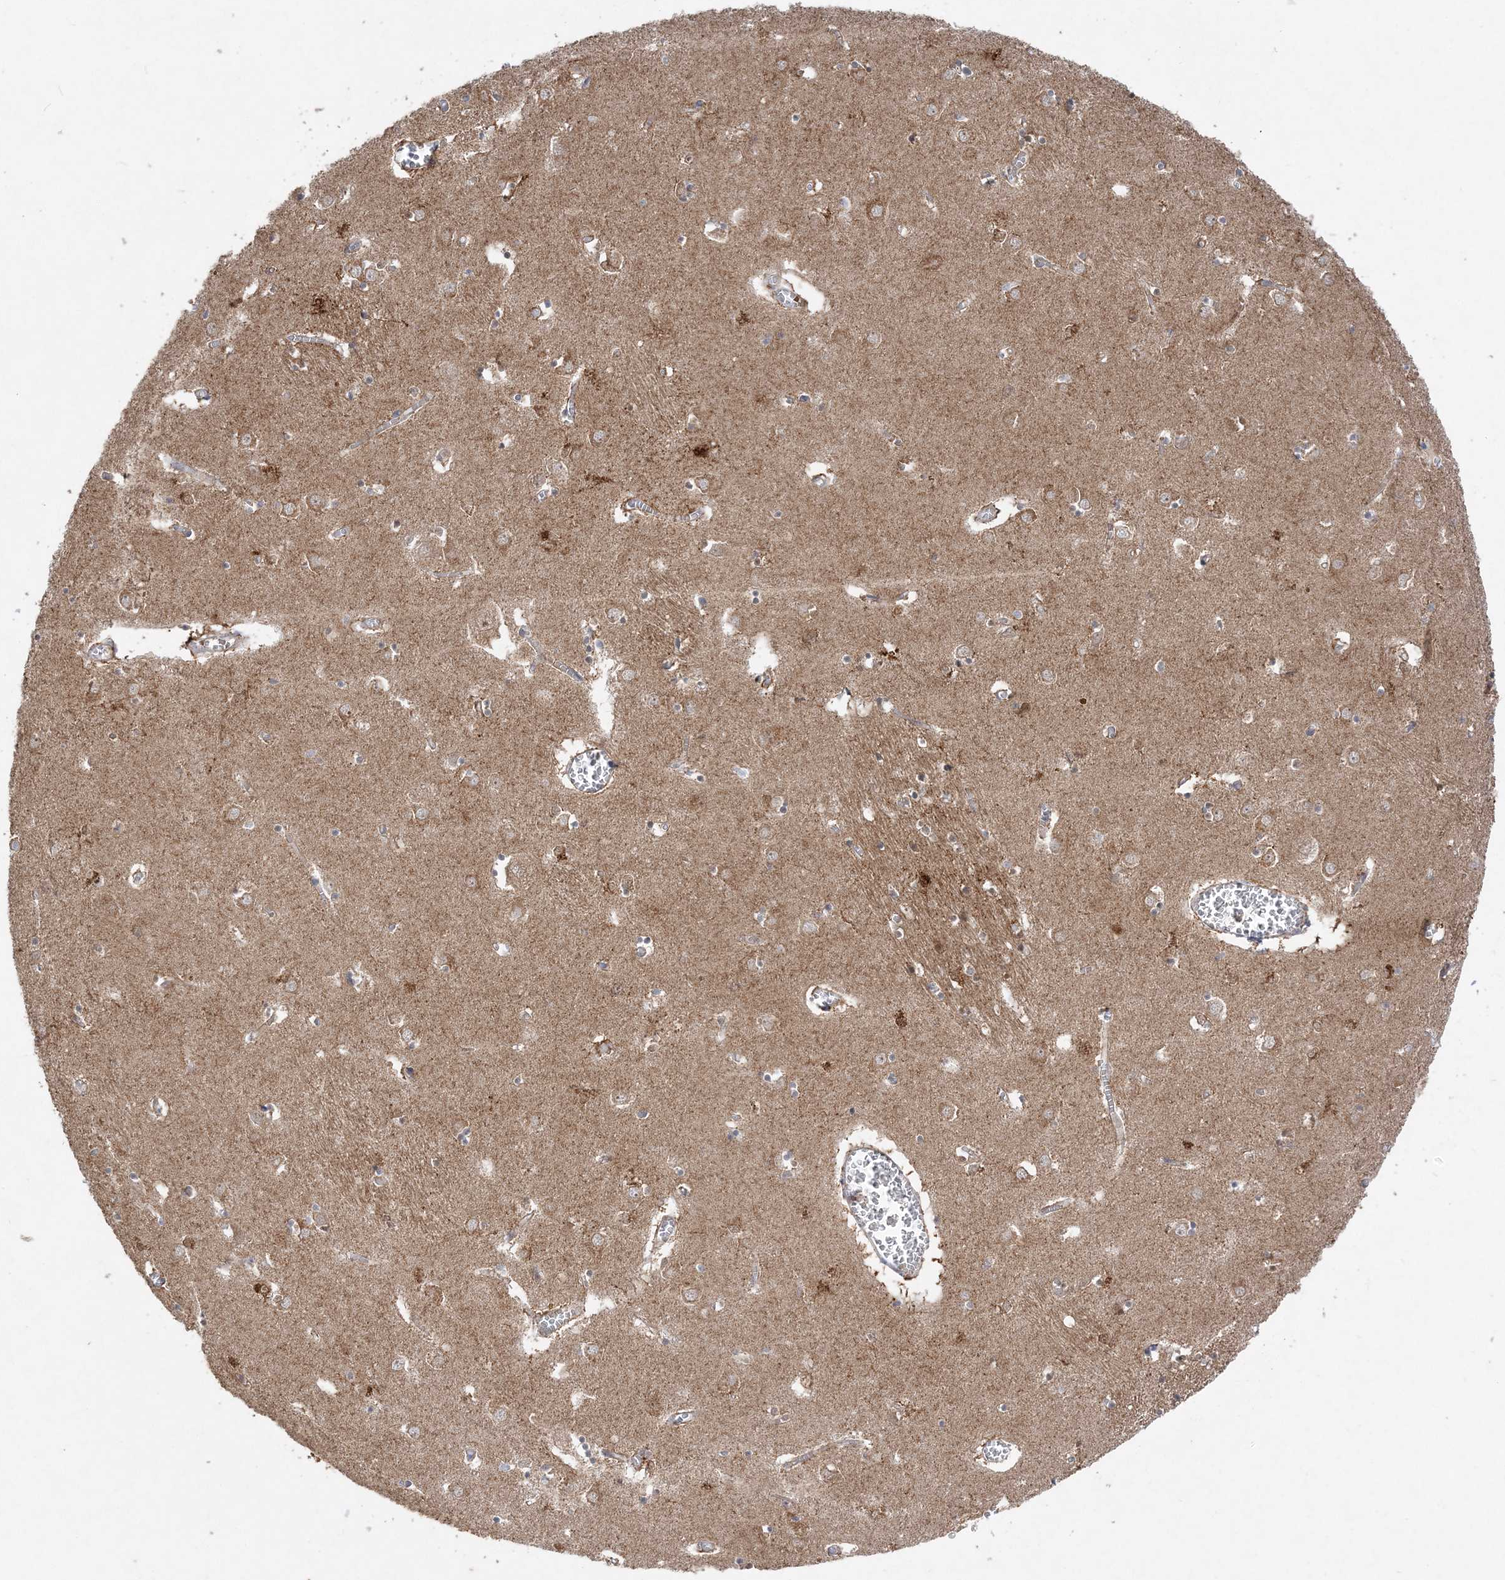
{"staining": {"intensity": "moderate", "quantity": "<25%", "location": "cytoplasmic/membranous"}, "tissue": "caudate", "cell_type": "Glial cells", "image_type": "normal", "snomed": [{"axis": "morphology", "description": "Normal tissue, NOS"}, {"axis": "topography", "description": "Lateral ventricle wall"}], "caption": "Caudate stained with DAB IHC demonstrates low levels of moderate cytoplasmic/membranous expression in about <25% of glial cells.", "gene": "INPP1", "patient": {"sex": "male", "age": 70}}